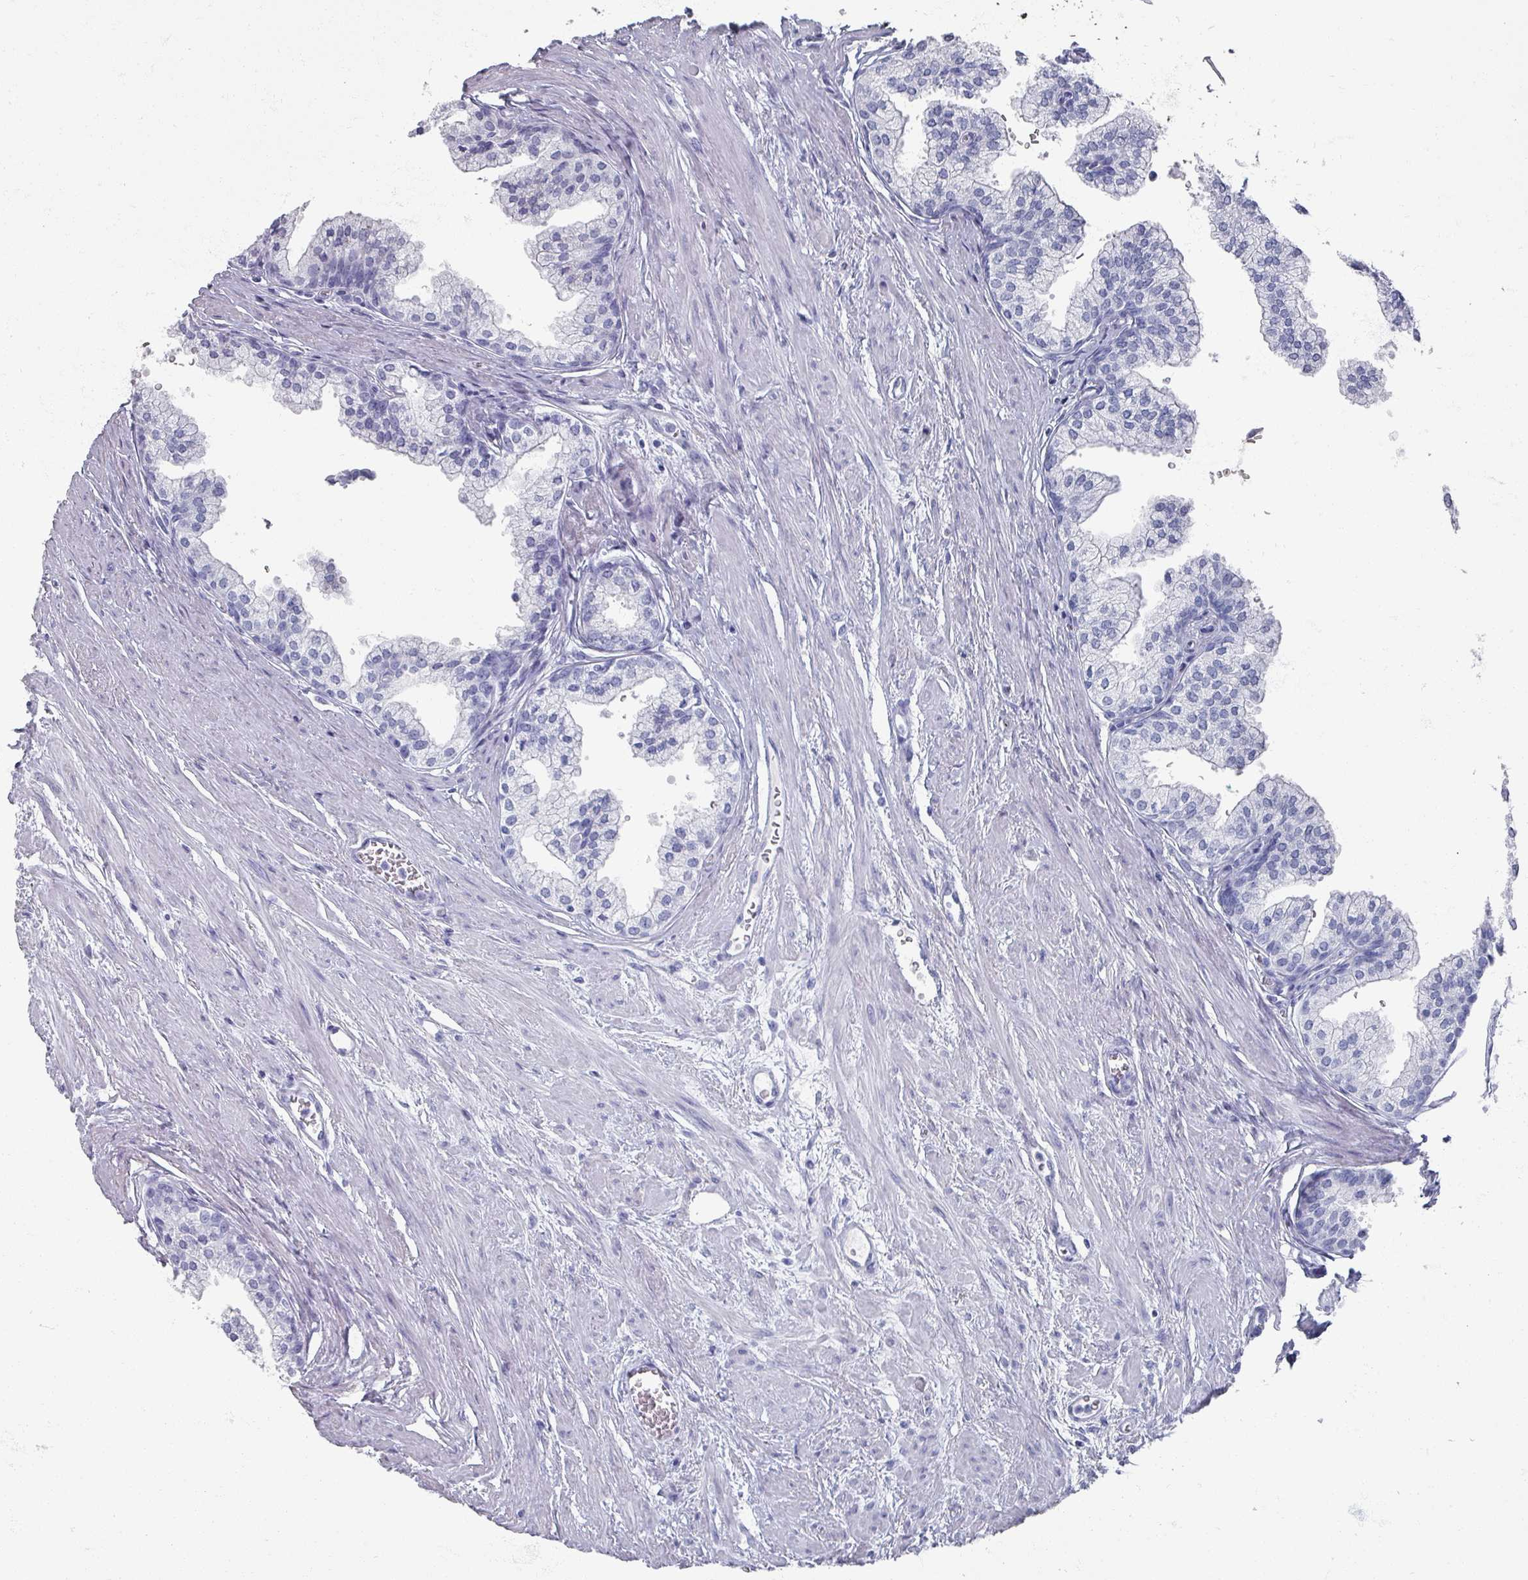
{"staining": {"intensity": "negative", "quantity": "none", "location": "none"}, "tissue": "prostate", "cell_type": "Glandular cells", "image_type": "normal", "snomed": [{"axis": "morphology", "description": "Normal tissue, NOS"}, {"axis": "topography", "description": "Prostate"}], "caption": "Glandular cells show no significant expression in unremarkable prostate. (Stains: DAB (3,3'-diaminobenzidine) IHC with hematoxylin counter stain, Microscopy: brightfield microscopy at high magnification).", "gene": "OMG", "patient": {"sex": "male", "age": 60}}